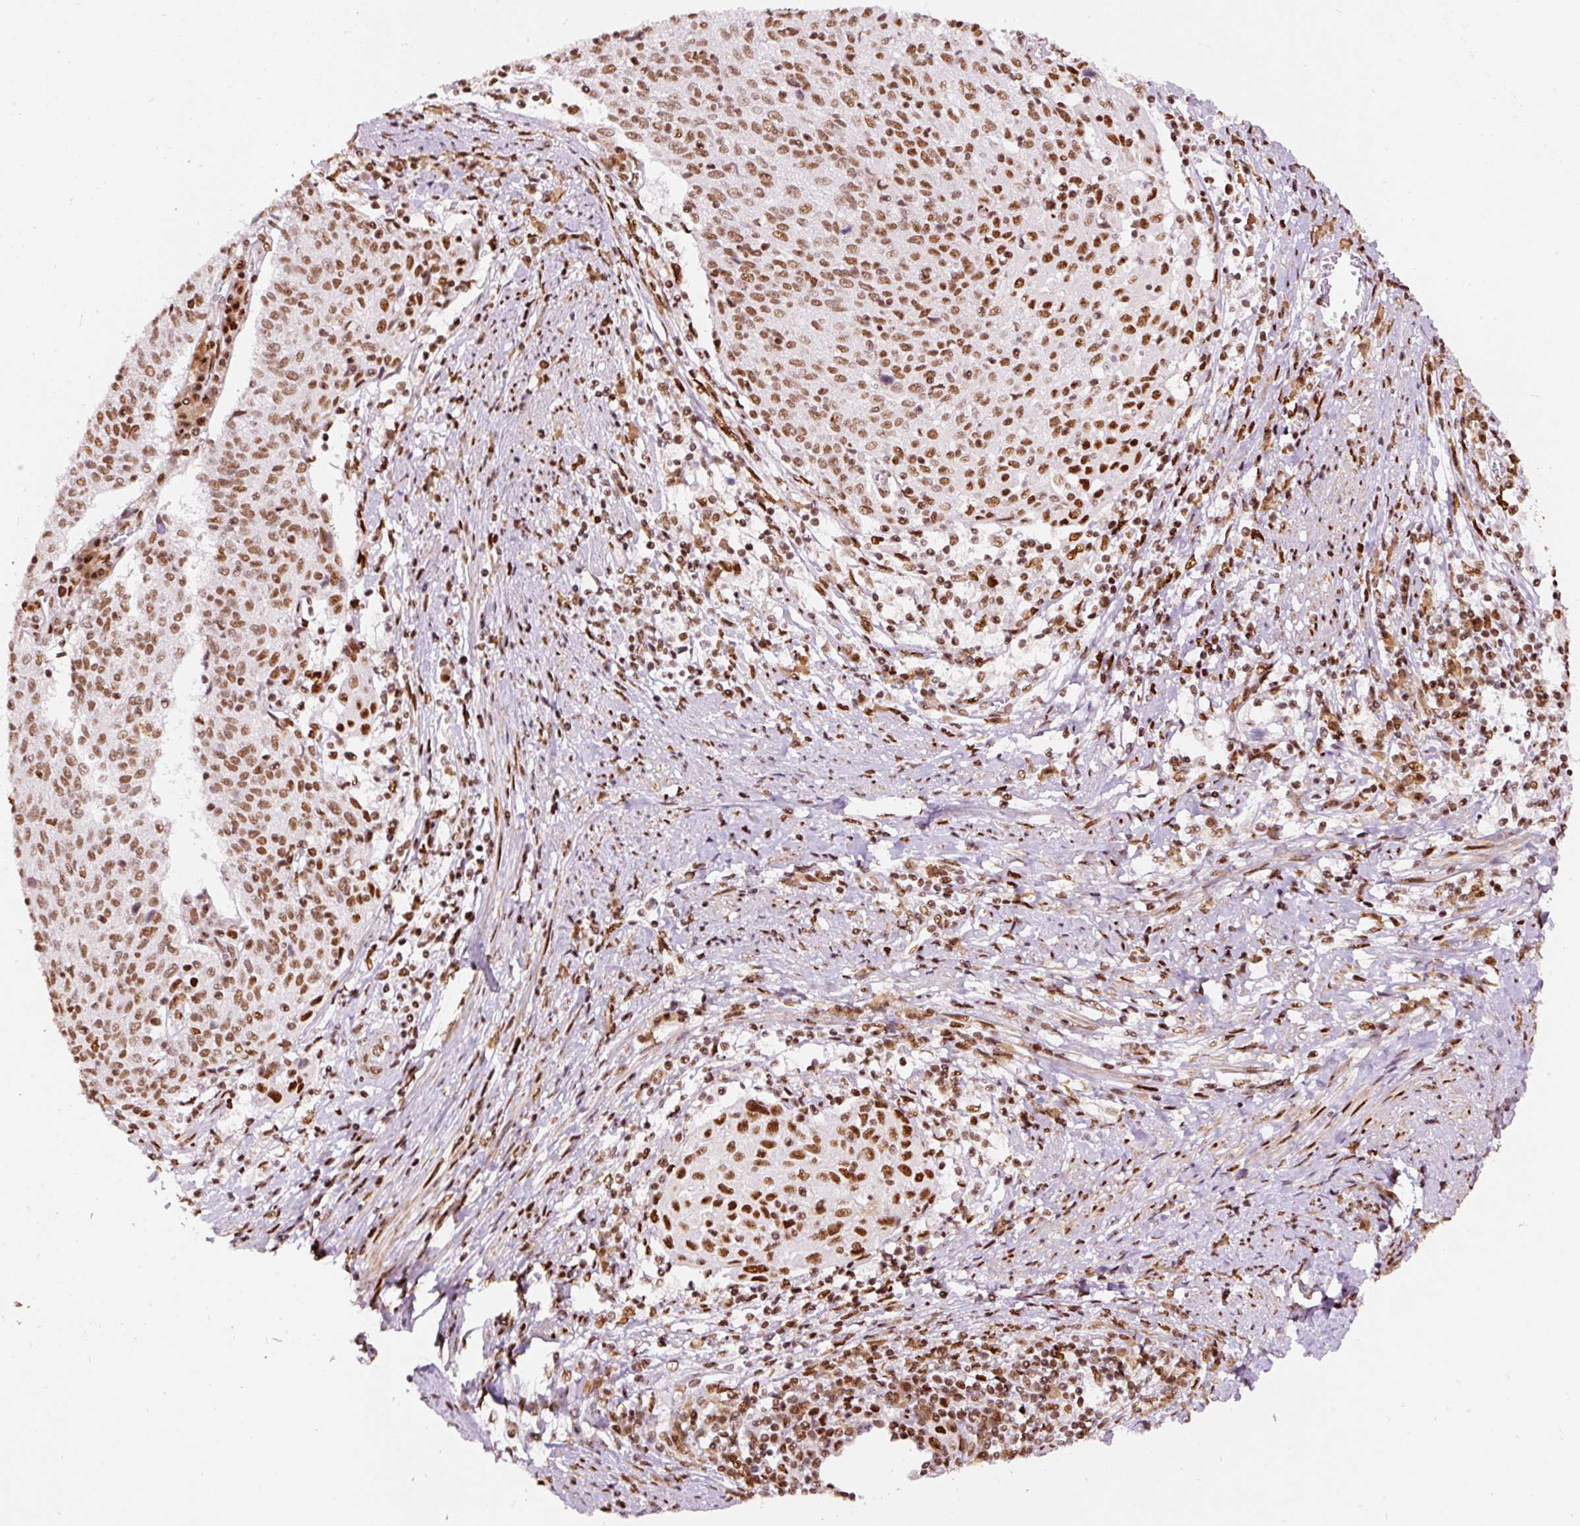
{"staining": {"intensity": "moderate", "quantity": ">75%", "location": "nuclear"}, "tissue": "cervical cancer", "cell_type": "Tumor cells", "image_type": "cancer", "snomed": [{"axis": "morphology", "description": "Squamous cell carcinoma, NOS"}, {"axis": "topography", "description": "Cervix"}], "caption": "High-magnification brightfield microscopy of cervical cancer stained with DAB (brown) and counterstained with hematoxylin (blue). tumor cells exhibit moderate nuclear positivity is appreciated in approximately>75% of cells.", "gene": "HNRNPC", "patient": {"sex": "female", "age": 52}}